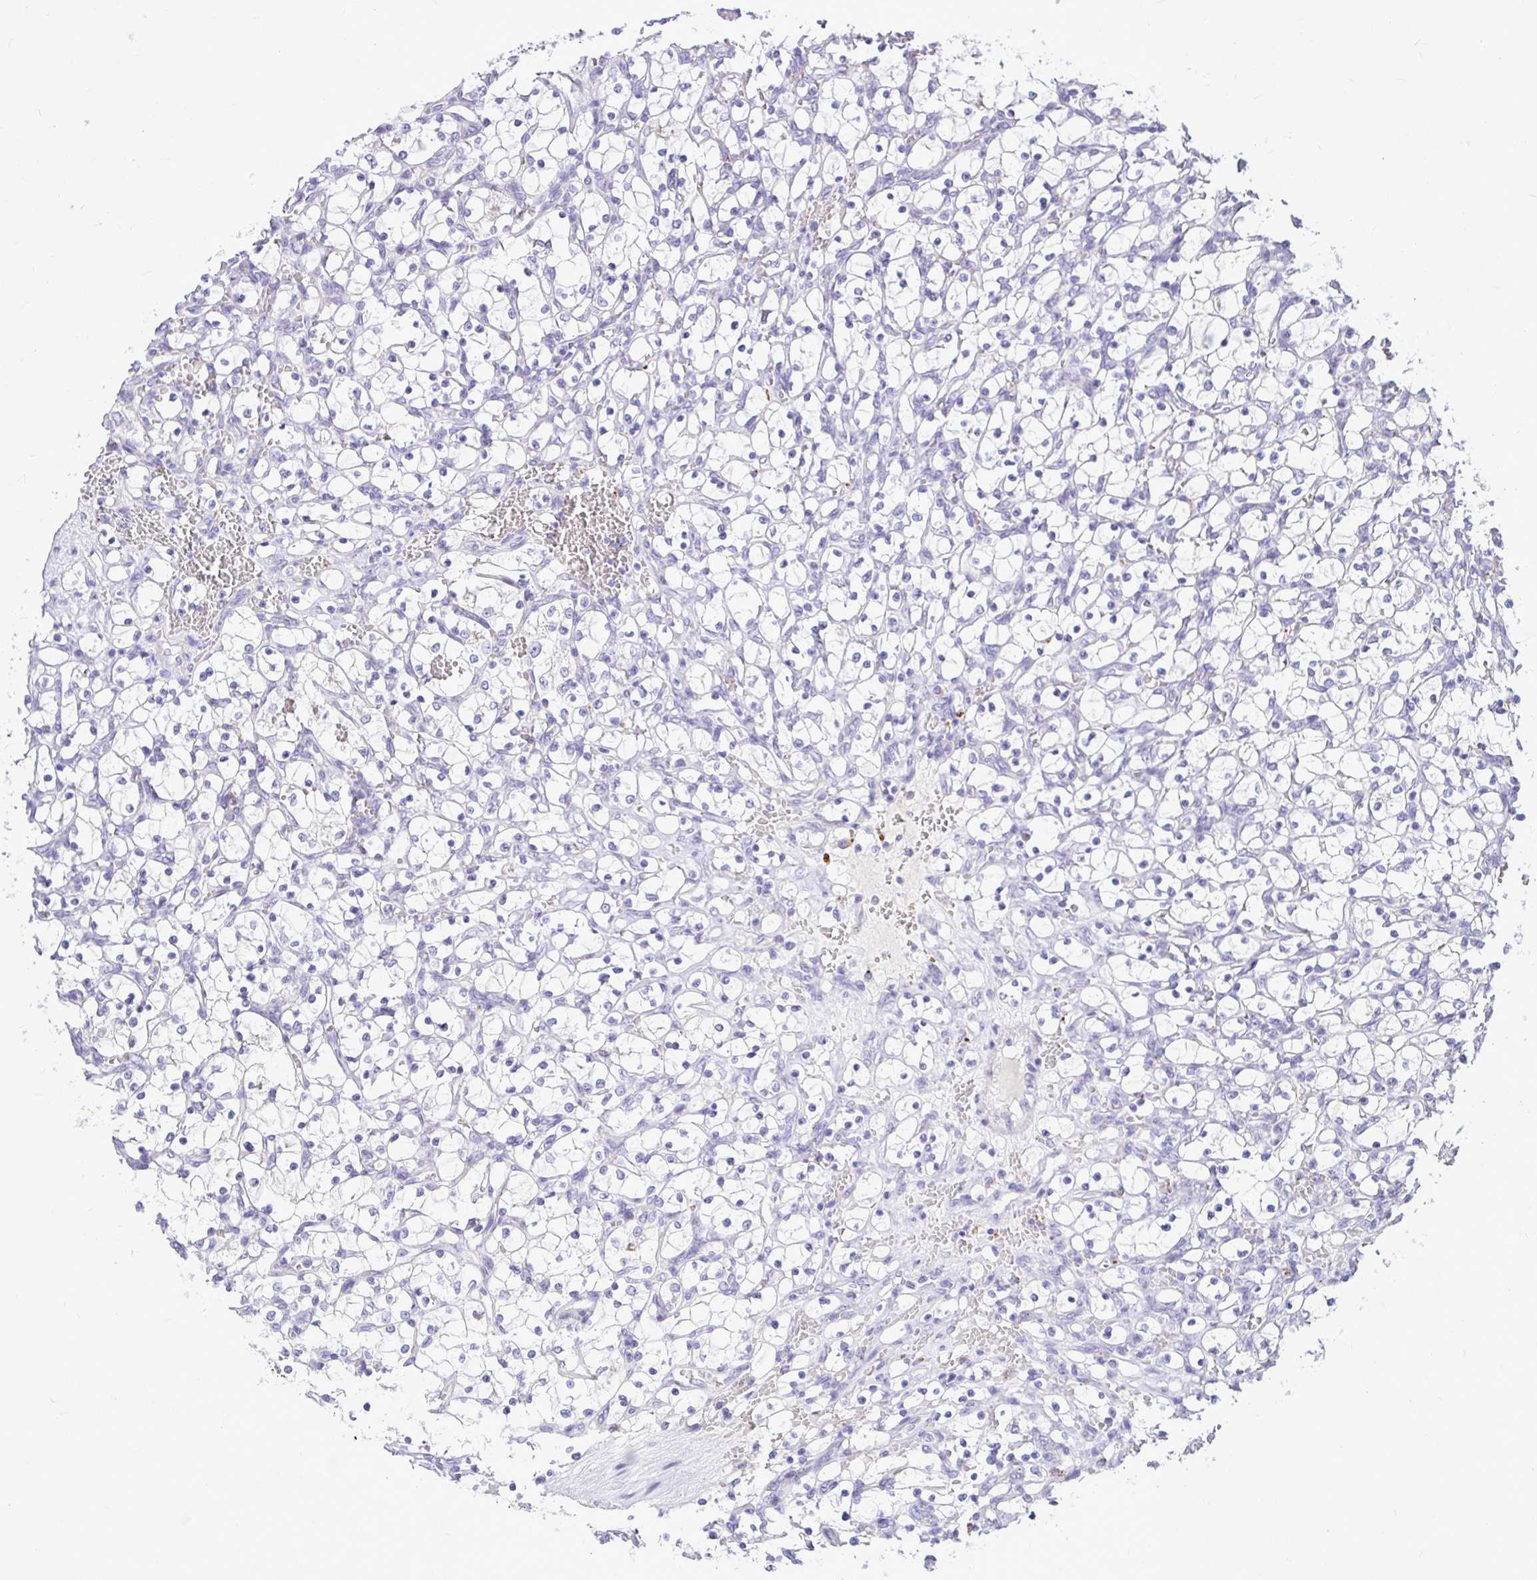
{"staining": {"intensity": "negative", "quantity": "none", "location": "none"}, "tissue": "renal cancer", "cell_type": "Tumor cells", "image_type": "cancer", "snomed": [{"axis": "morphology", "description": "Adenocarcinoma, NOS"}, {"axis": "topography", "description": "Kidney"}], "caption": "IHC histopathology image of neoplastic tissue: human renal cancer (adenocarcinoma) stained with DAB (3,3'-diaminobenzidine) reveals no significant protein expression in tumor cells. (DAB (3,3'-diaminobenzidine) immunohistochemistry (IHC), high magnification).", "gene": "PKN3", "patient": {"sex": "female", "age": 69}}